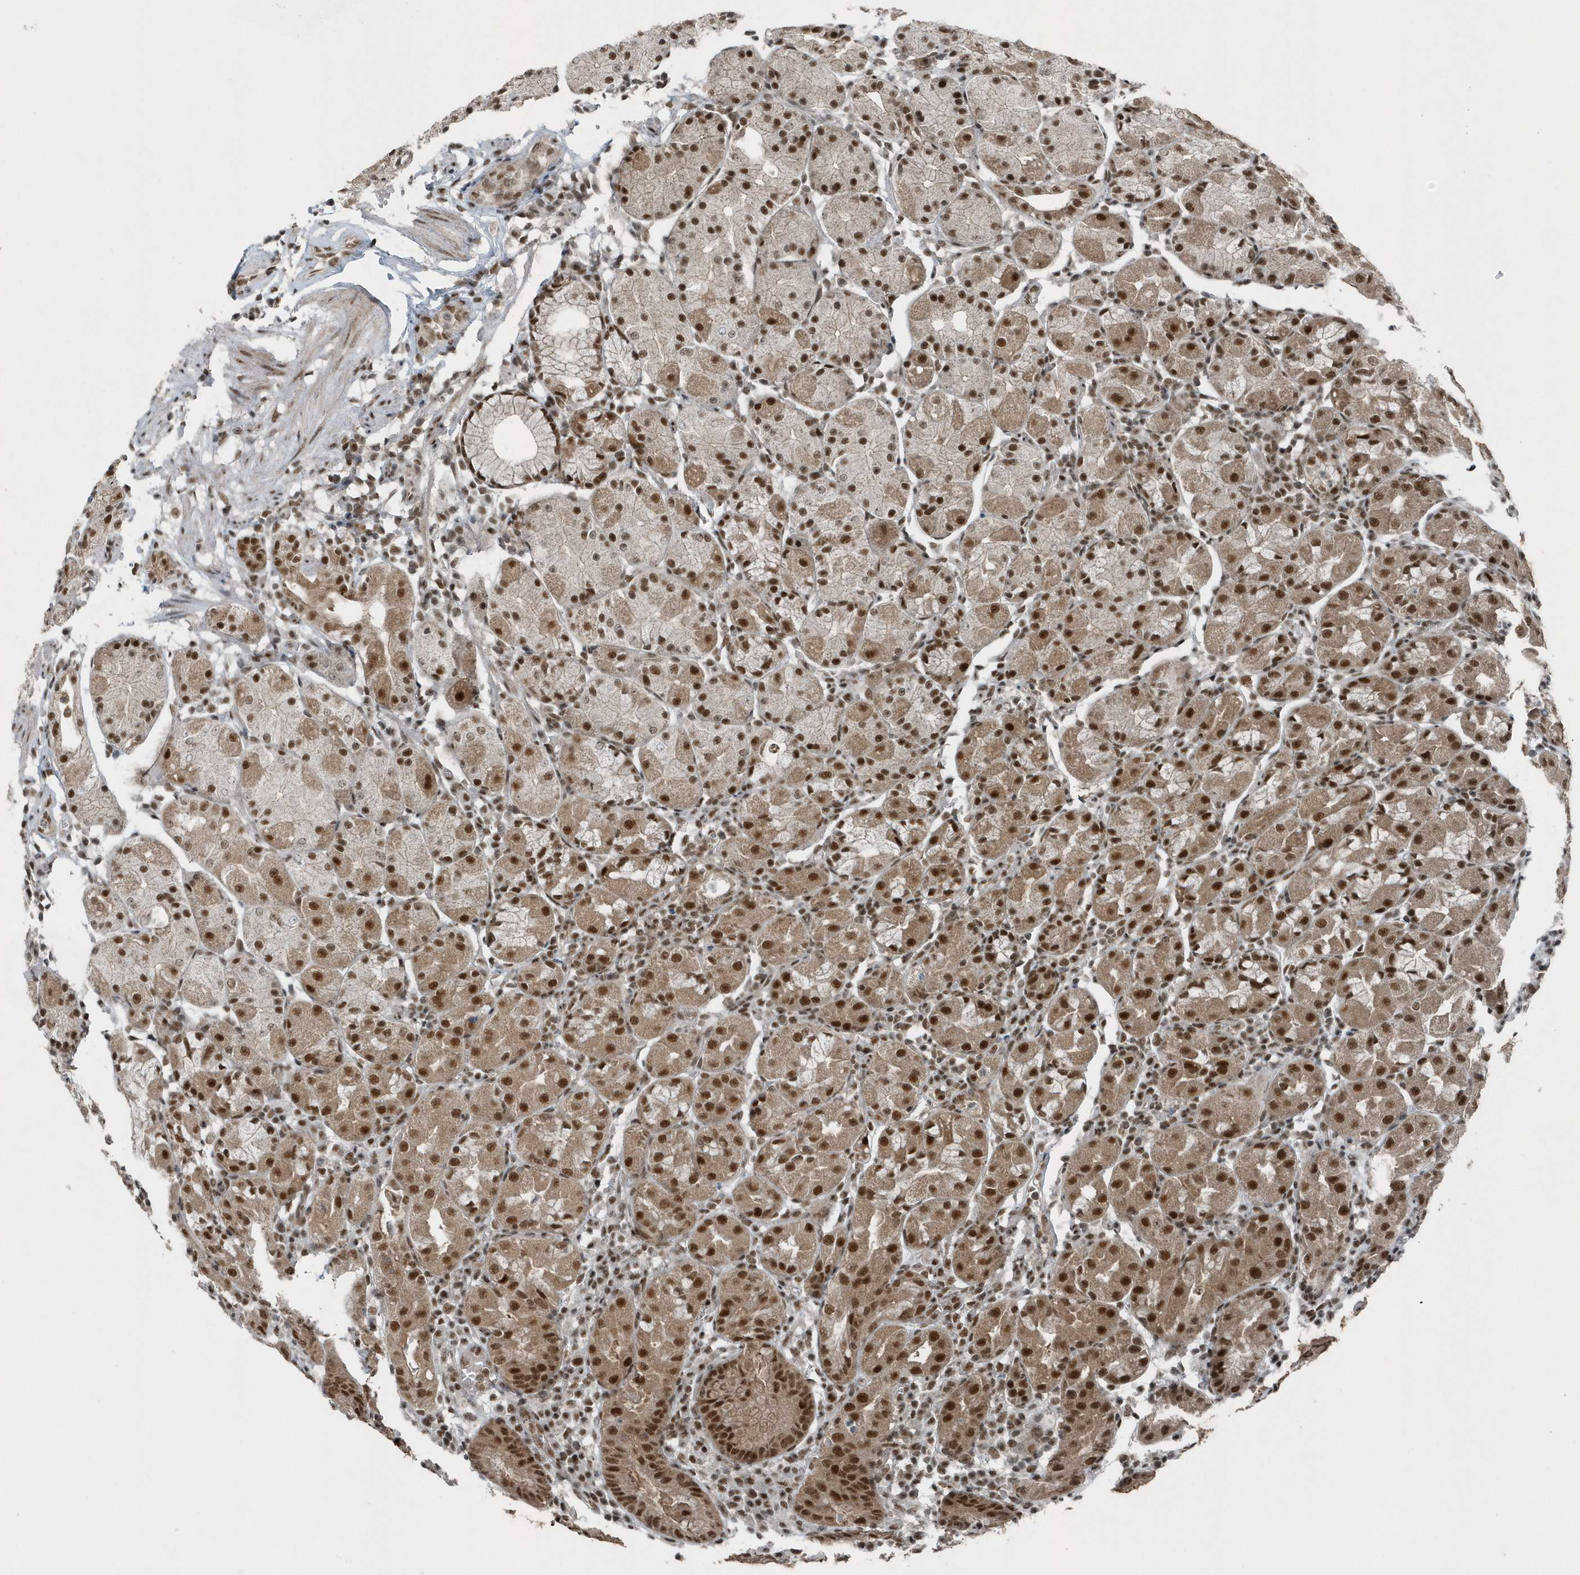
{"staining": {"intensity": "strong", "quantity": ">75%", "location": "cytoplasmic/membranous,nuclear"}, "tissue": "stomach", "cell_type": "Glandular cells", "image_type": "normal", "snomed": [{"axis": "morphology", "description": "Normal tissue, NOS"}, {"axis": "topography", "description": "Stomach"}, {"axis": "topography", "description": "Stomach, lower"}], "caption": "Protein positivity by immunohistochemistry (IHC) exhibits strong cytoplasmic/membranous,nuclear positivity in approximately >75% of glandular cells in unremarkable stomach.", "gene": "YTHDC1", "patient": {"sex": "female", "age": 75}}